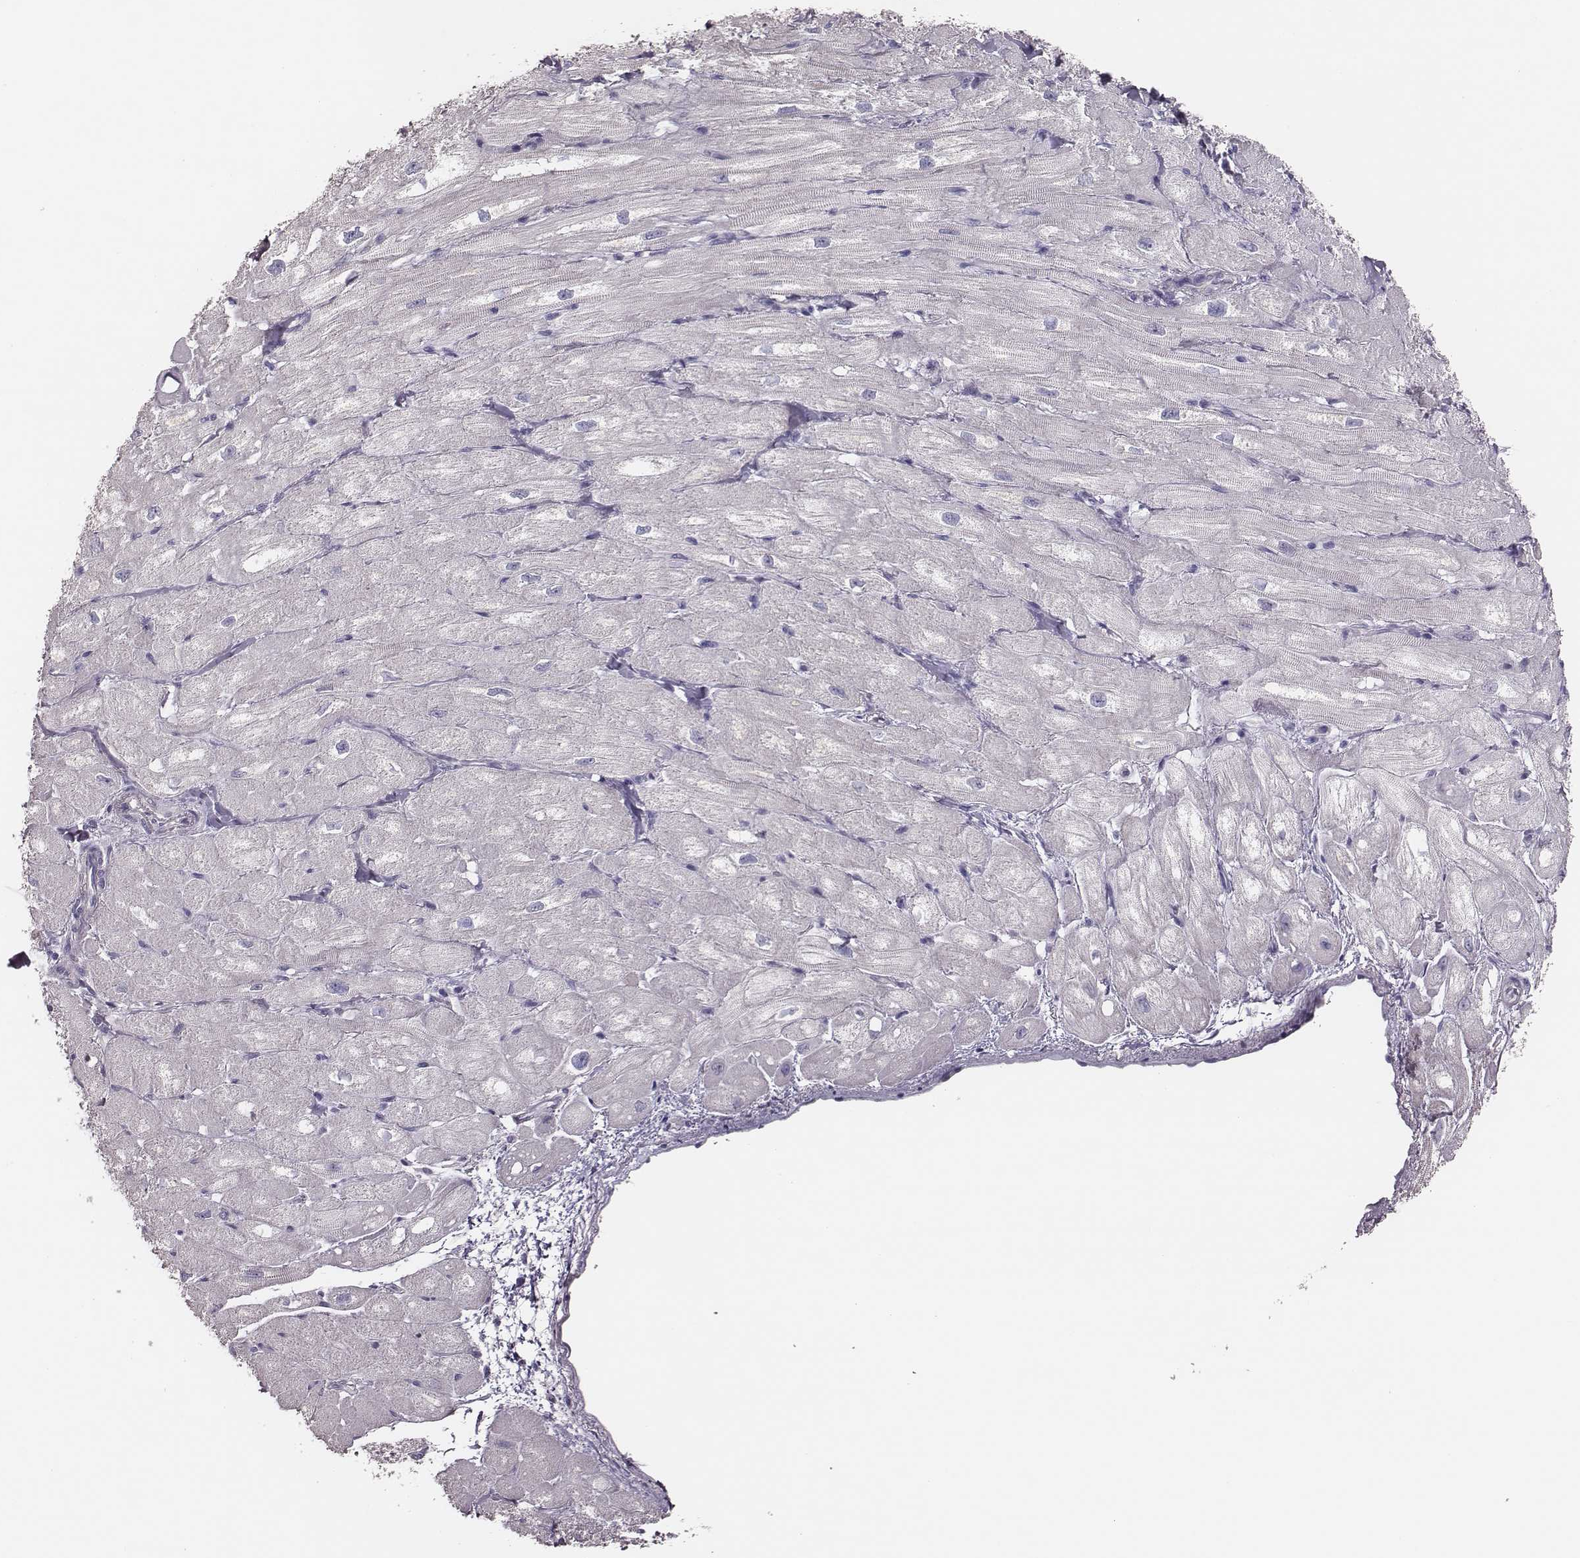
{"staining": {"intensity": "negative", "quantity": "none", "location": "none"}, "tissue": "heart muscle", "cell_type": "Cardiomyocytes", "image_type": "normal", "snomed": [{"axis": "morphology", "description": "Normal tissue, NOS"}, {"axis": "topography", "description": "Heart"}], "caption": "This image is of normal heart muscle stained with IHC to label a protein in brown with the nuclei are counter-stained blue. There is no positivity in cardiomyocytes.", "gene": "P2RY10", "patient": {"sex": "male", "age": 60}}